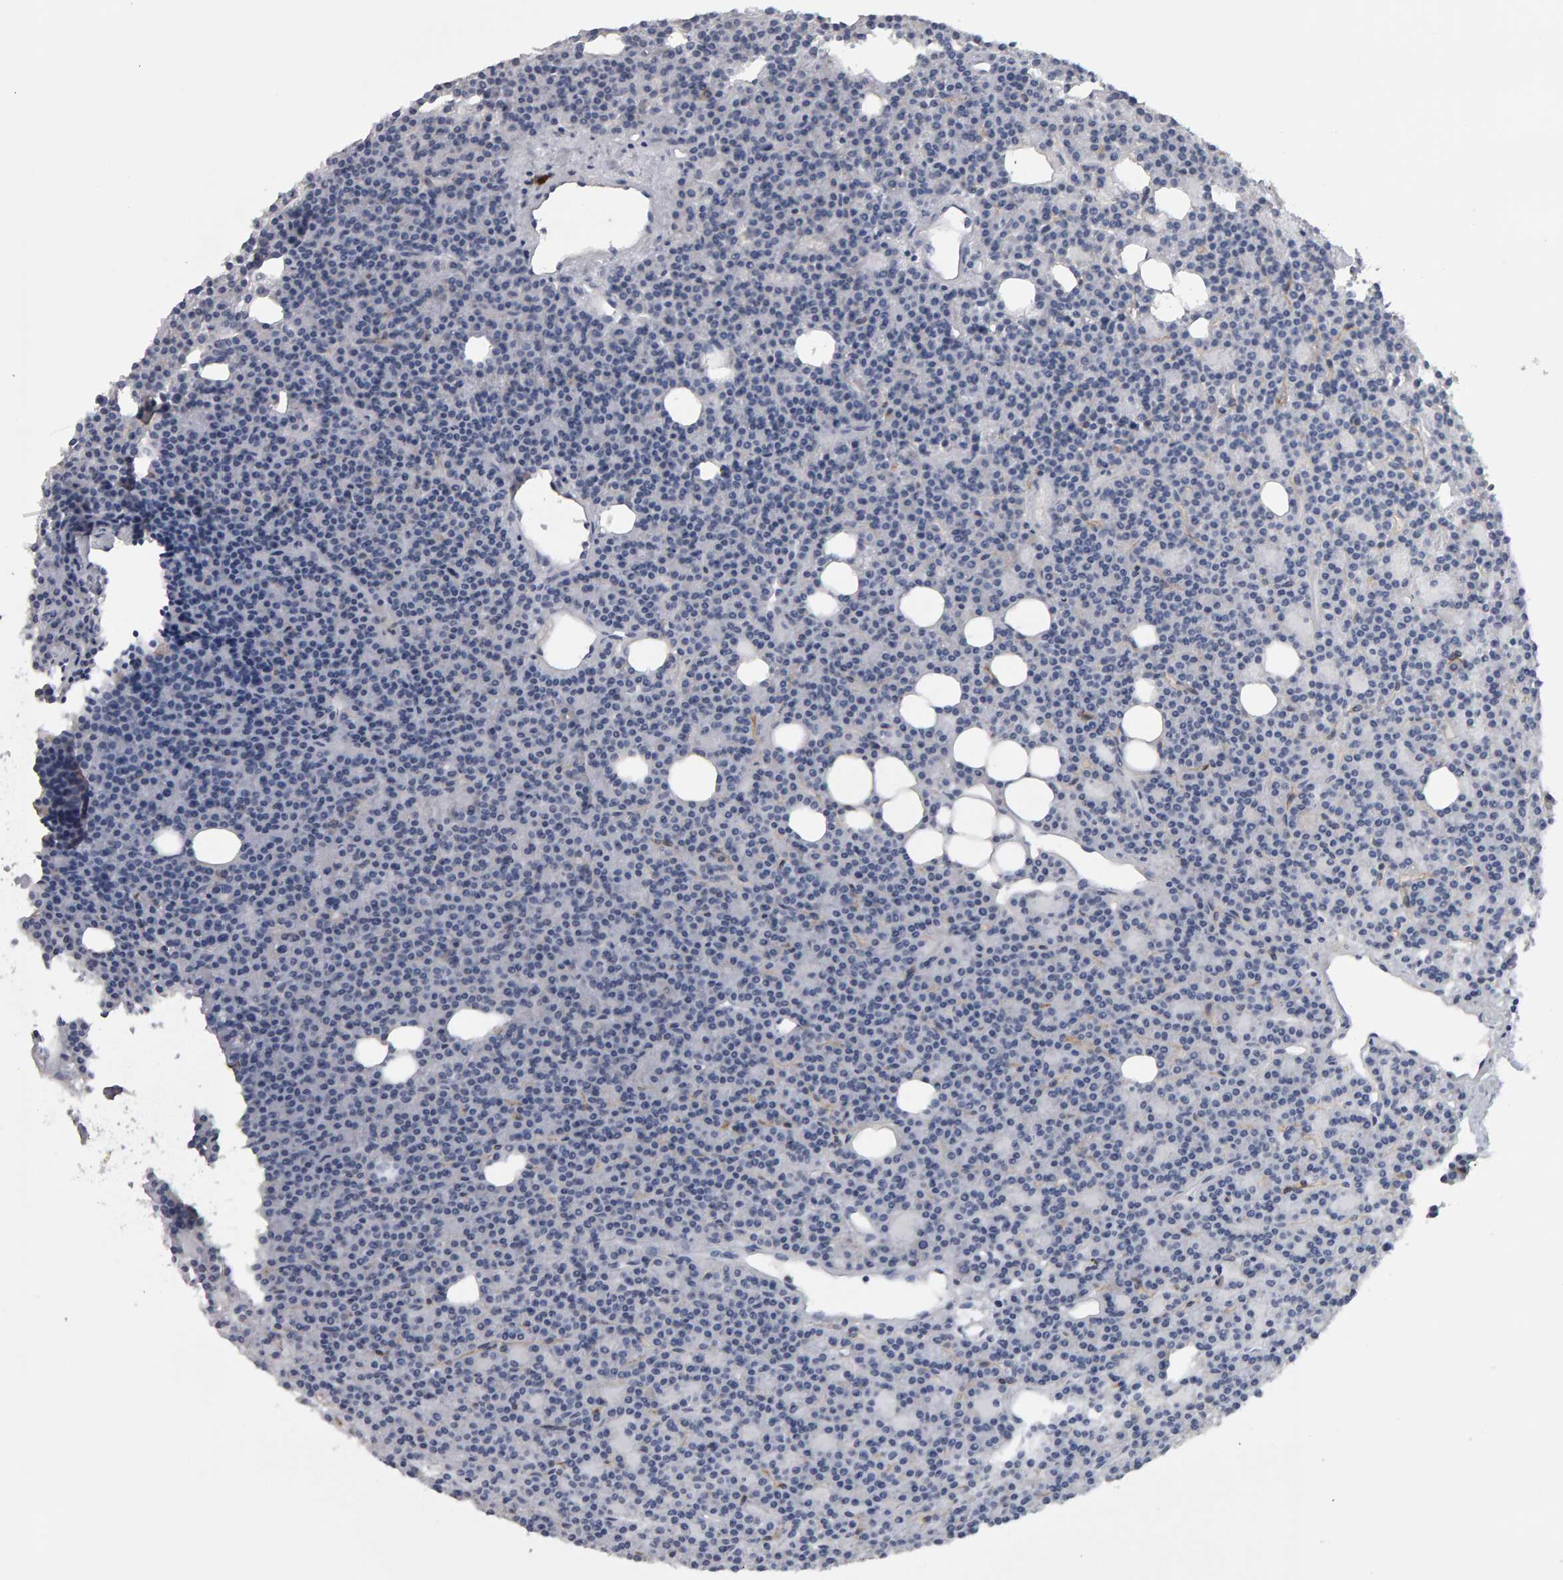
{"staining": {"intensity": "negative", "quantity": "none", "location": "none"}, "tissue": "parathyroid gland", "cell_type": "Glandular cells", "image_type": "normal", "snomed": [{"axis": "morphology", "description": "Normal tissue, NOS"}, {"axis": "morphology", "description": "Adenoma, NOS"}, {"axis": "topography", "description": "Parathyroid gland"}], "caption": "Unremarkable parathyroid gland was stained to show a protein in brown. There is no significant staining in glandular cells. The staining was performed using DAB (3,3'-diaminobenzidine) to visualize the protein expression in brown, while the nuclei were stained in blue with hematoxylin (Magnification: 20x).", "gene": "CD38", "patient": {"sex": "female", "age": 57}}